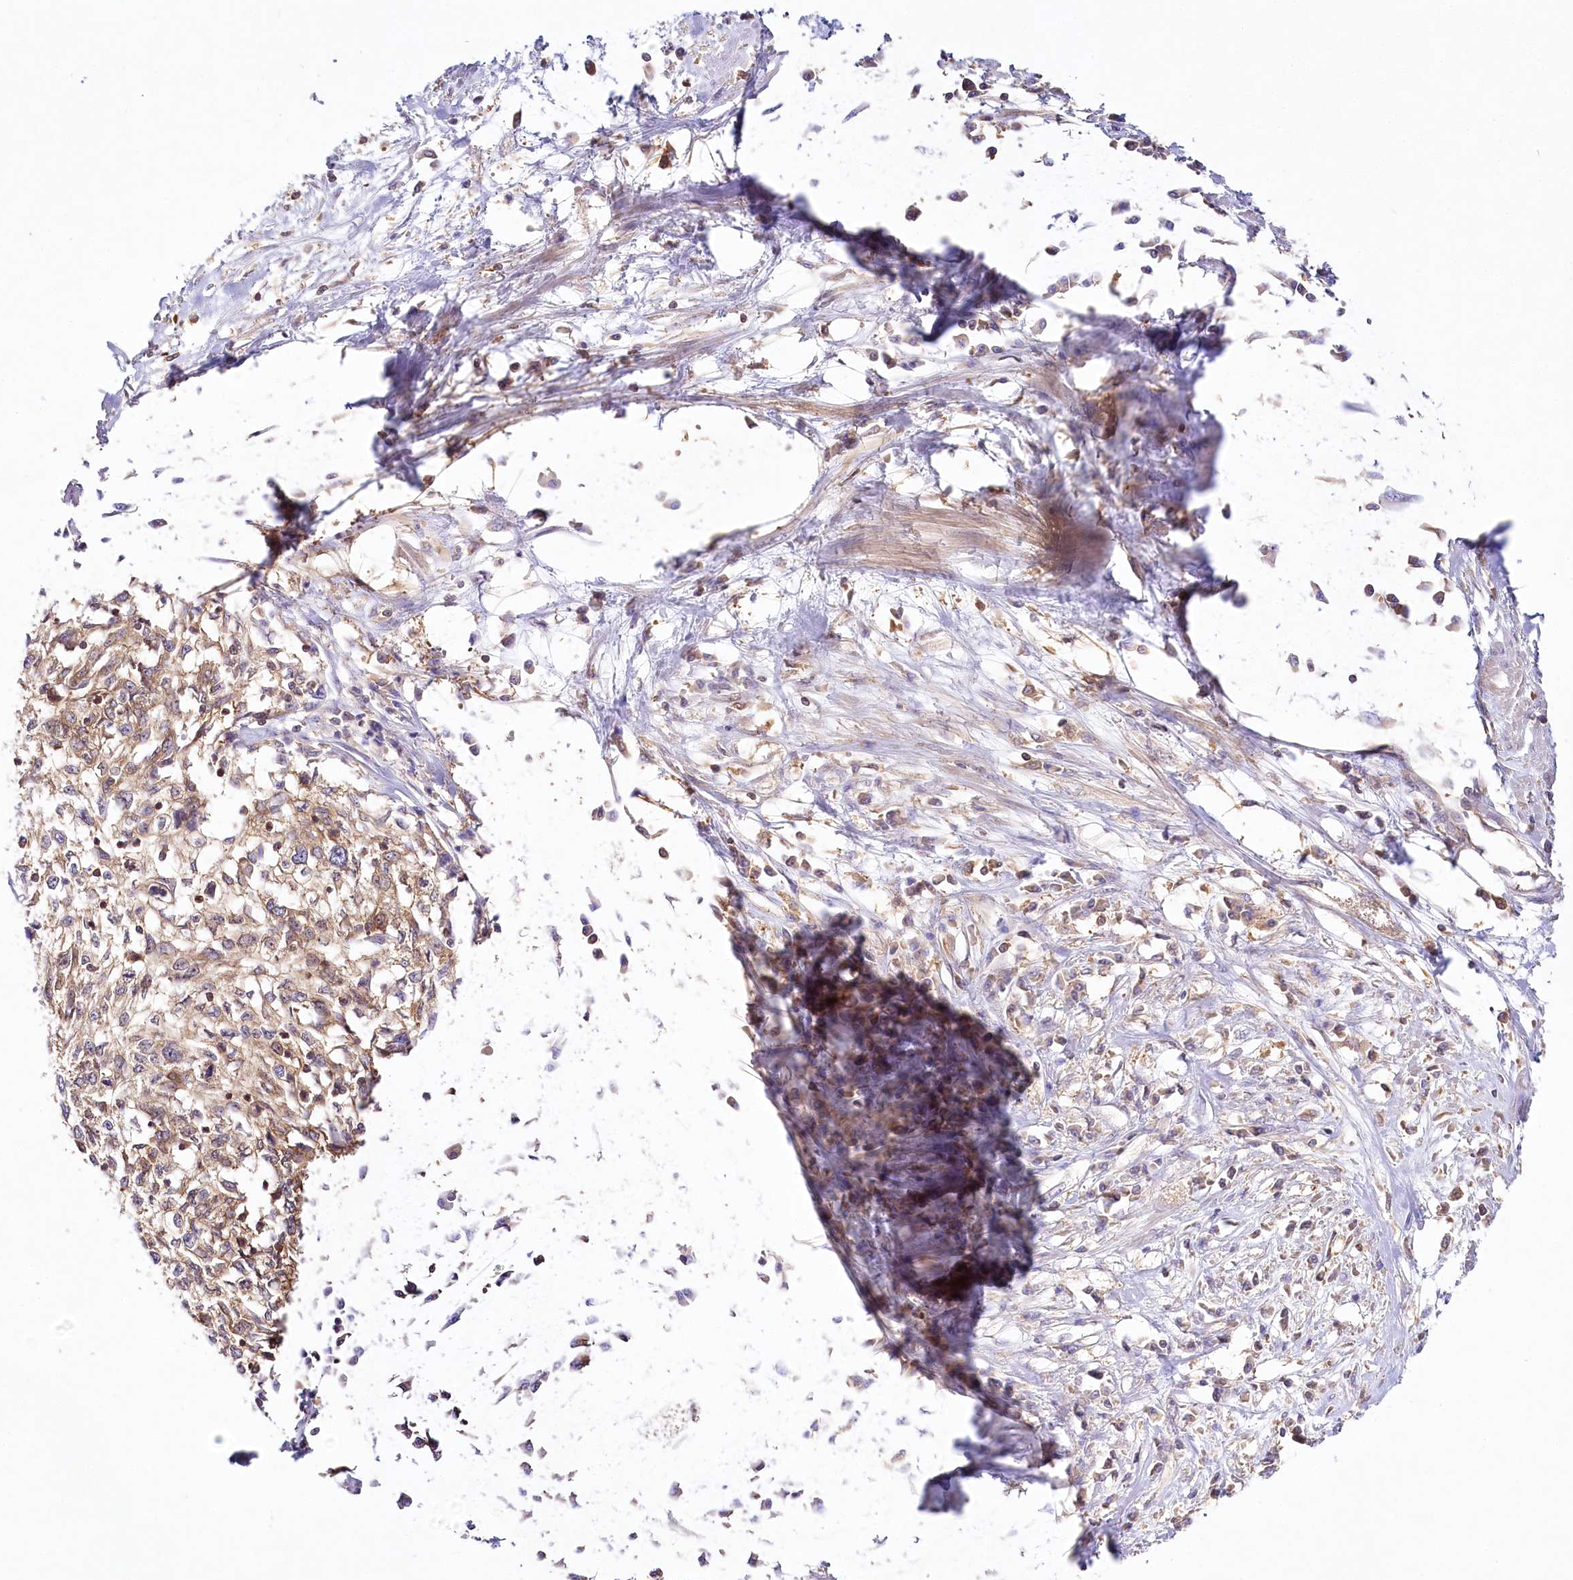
{"staining": {"intensity": "weak", "quantity": ">75%", "location": "cytoplasmic/membranous"}, "tissue": "cervical cancer", "cell_type": "Tumor cells", "image_type": "cancer", "snomed": [{"axis": "morphology", "description": "Squamous cell carcinoma, NOS"}, {"axis": "topography", "description": "Cervix"}], "caption": "Cervical cancer was stained to show a protein in brown. There is low levels of weak cytoplasmic/membranous positivity in approximately >75% of tumor cells. Nuclei are stained in blue.", "gene": "ABRAXAS2", "patient": {"sex": "female", "age": 57}}